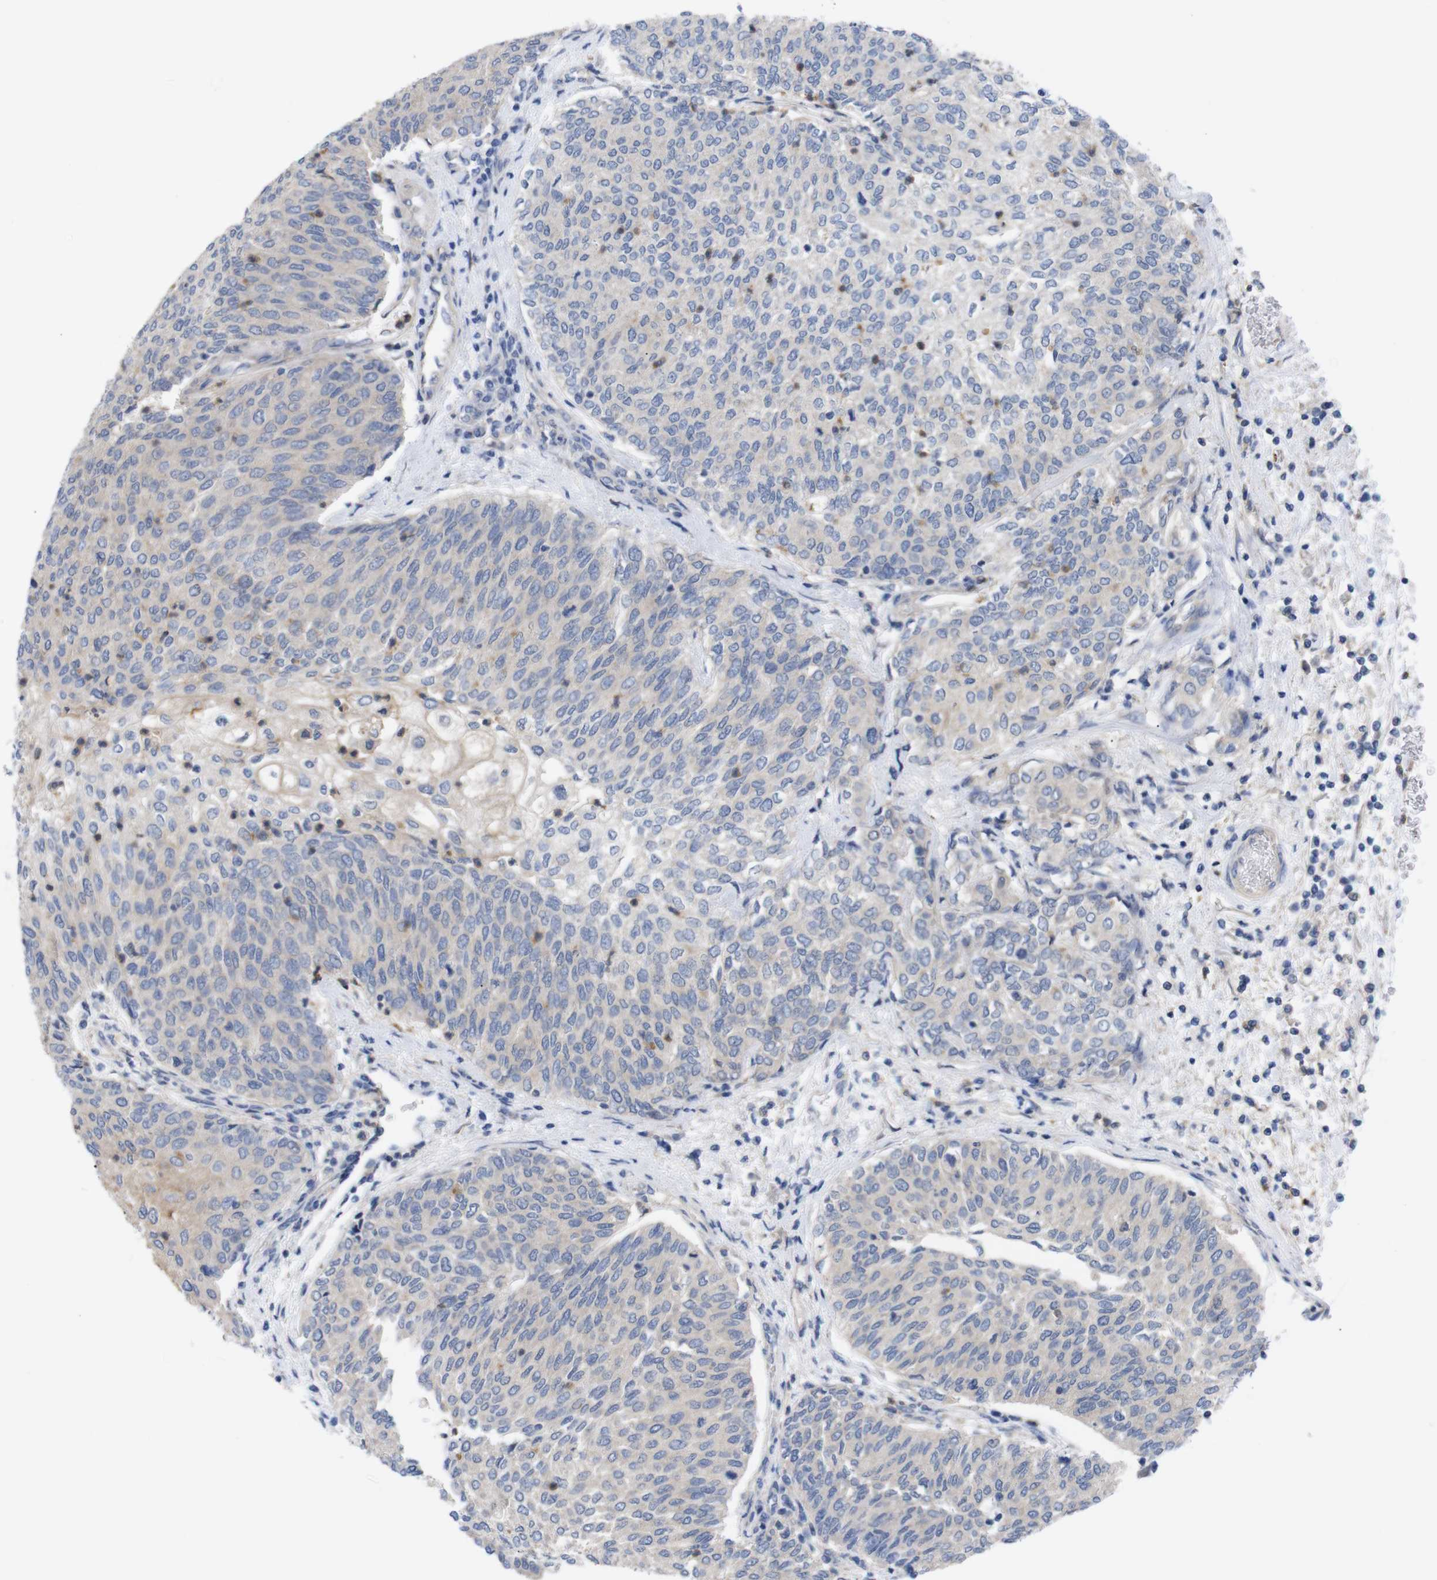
{"staining": {"intensity": "negative", "quantity": "none", "location": "none"}, "tissue": "urothelial cancer", "cell_type": "Tumor cells", "image_type": "cancer", "snomed": [{"axis": "morphology", "description": "Urothelial carcinoma, Low grade"}, {"axis": "topography", "description": "Urinary bladder"}], "caption": "Tumor cells are negative for protein expression in human urothelial cancer. (DAB immunohistochemistry (IHC) visualized using brightfield microscopy, high magnification).", "gene": "USH1C", "patient": {"sex": "female", "age": 79}}